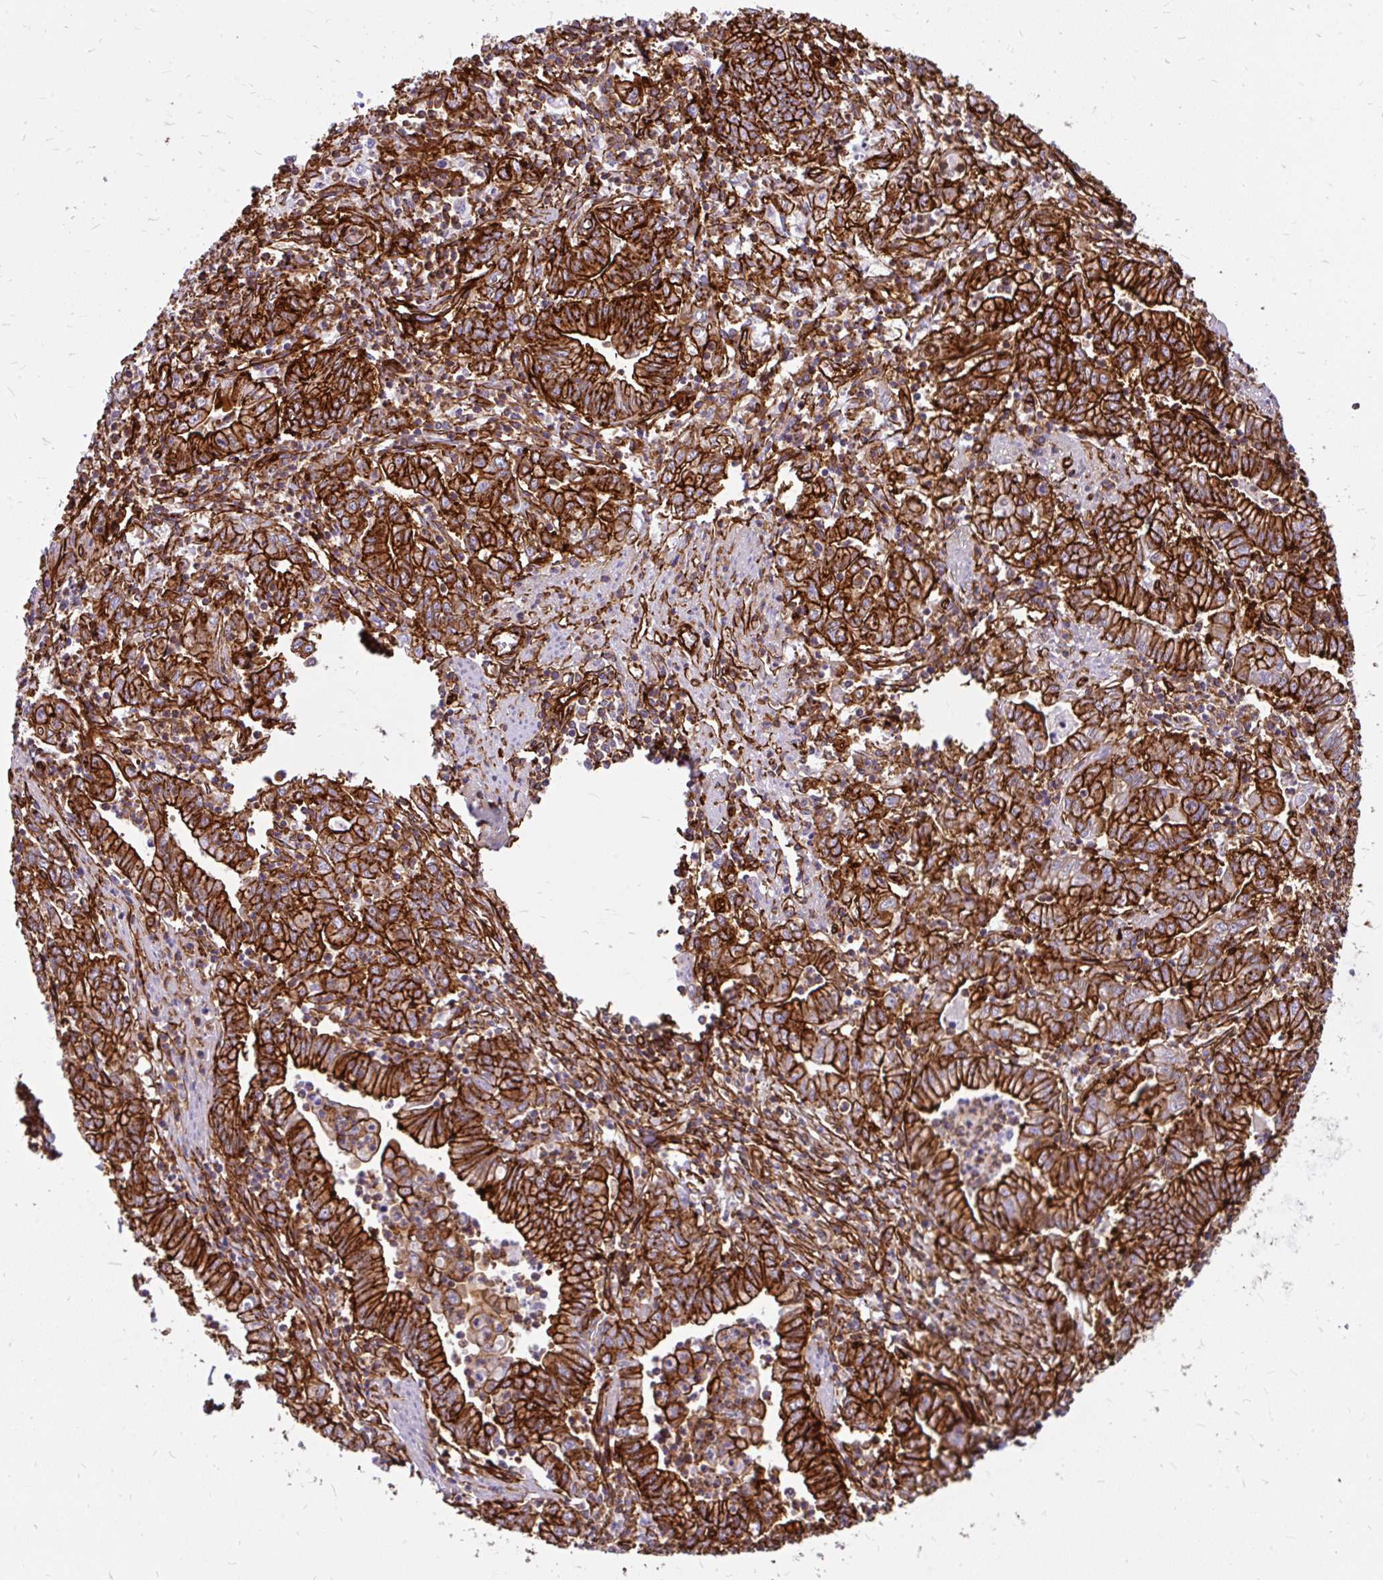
{"staining": {"intensity": "strong", "quantity": ">75%", "location": "cytoplasmic/membranous"}, "tissue": "stomach cancer", "cell_type": "Tumor cells", "image_type": "cancer", "snomed": [{"axis": "morphology", "description": "Adenocarcinoma, NOS"}, {"axis": "topography", "description": "Stomach, upper"}], "caption": "Immunohistochemical staining of stomach adenocarcinoma reveals strong cytoplasmic/membranous protein staining in approximately >75% of tumor cells.", "gene": "MAP1LC3B", "patient": {"sex": "female", "age": 79}}